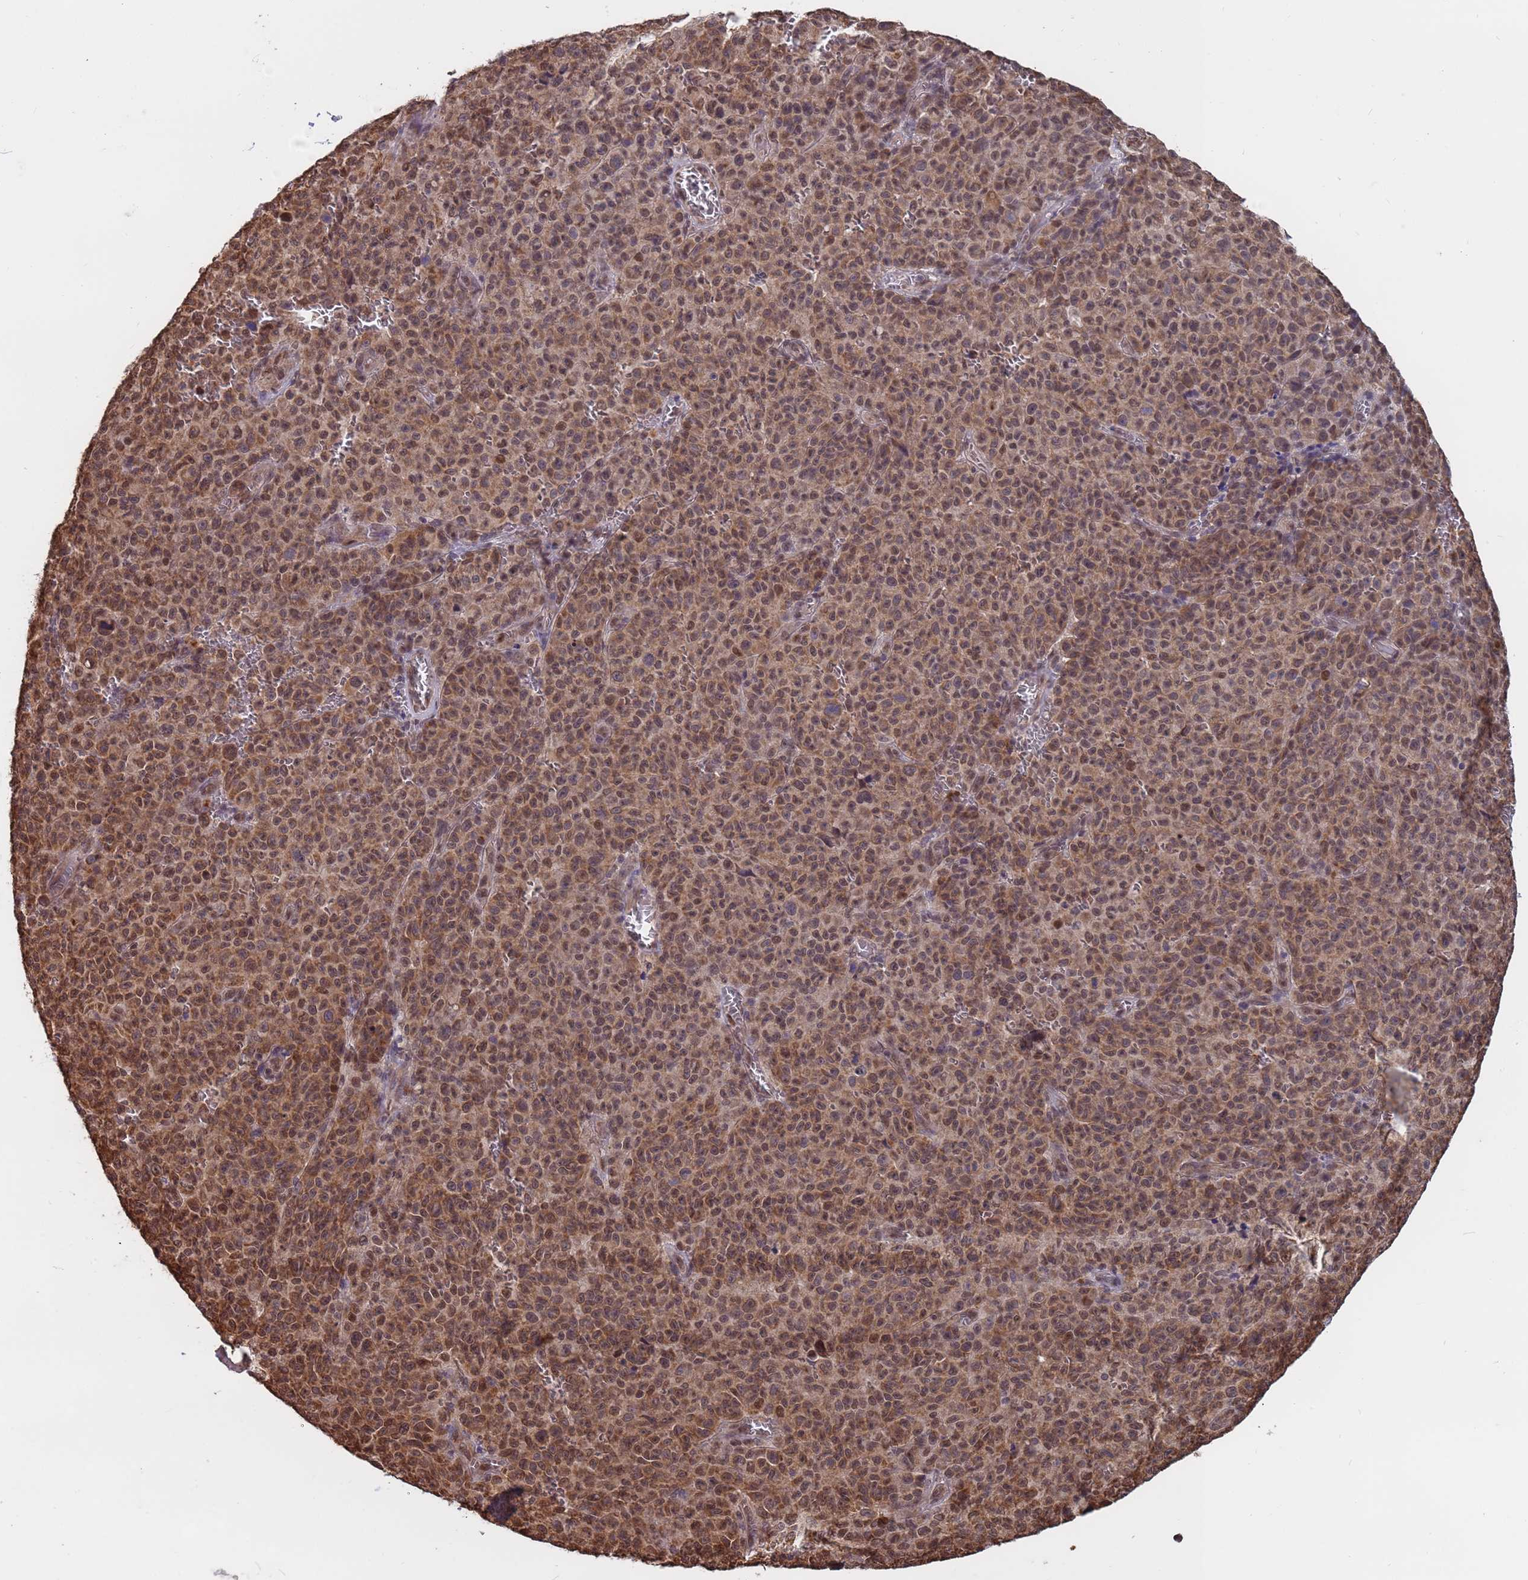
{"staining": {"intensity": "moderate", "quantity": ">75%", "location": "cytoplasmic/membranous,nuclear"}, "tissue": "melanoma", "cell_type": "Tumor cells", "image_type": "cancer", "snomed": [{"axis": "morphology", "description": "Malignant melanoma, NOS"}, {"axis": "topography", "description": "Skin"}], "caption": "IHC micrograph of neoplastic tissue: malignant melanoma stained using IHC exhibits medium levels of moderate protein expression localized specifically in the cytoplasmic/membranous and nuclear of tumor cells, appearing as a cytoplasmic/membranous and nuclear brown color.", "gene": "DENND2B", "patient": {"sex": "female", "age": 82}}